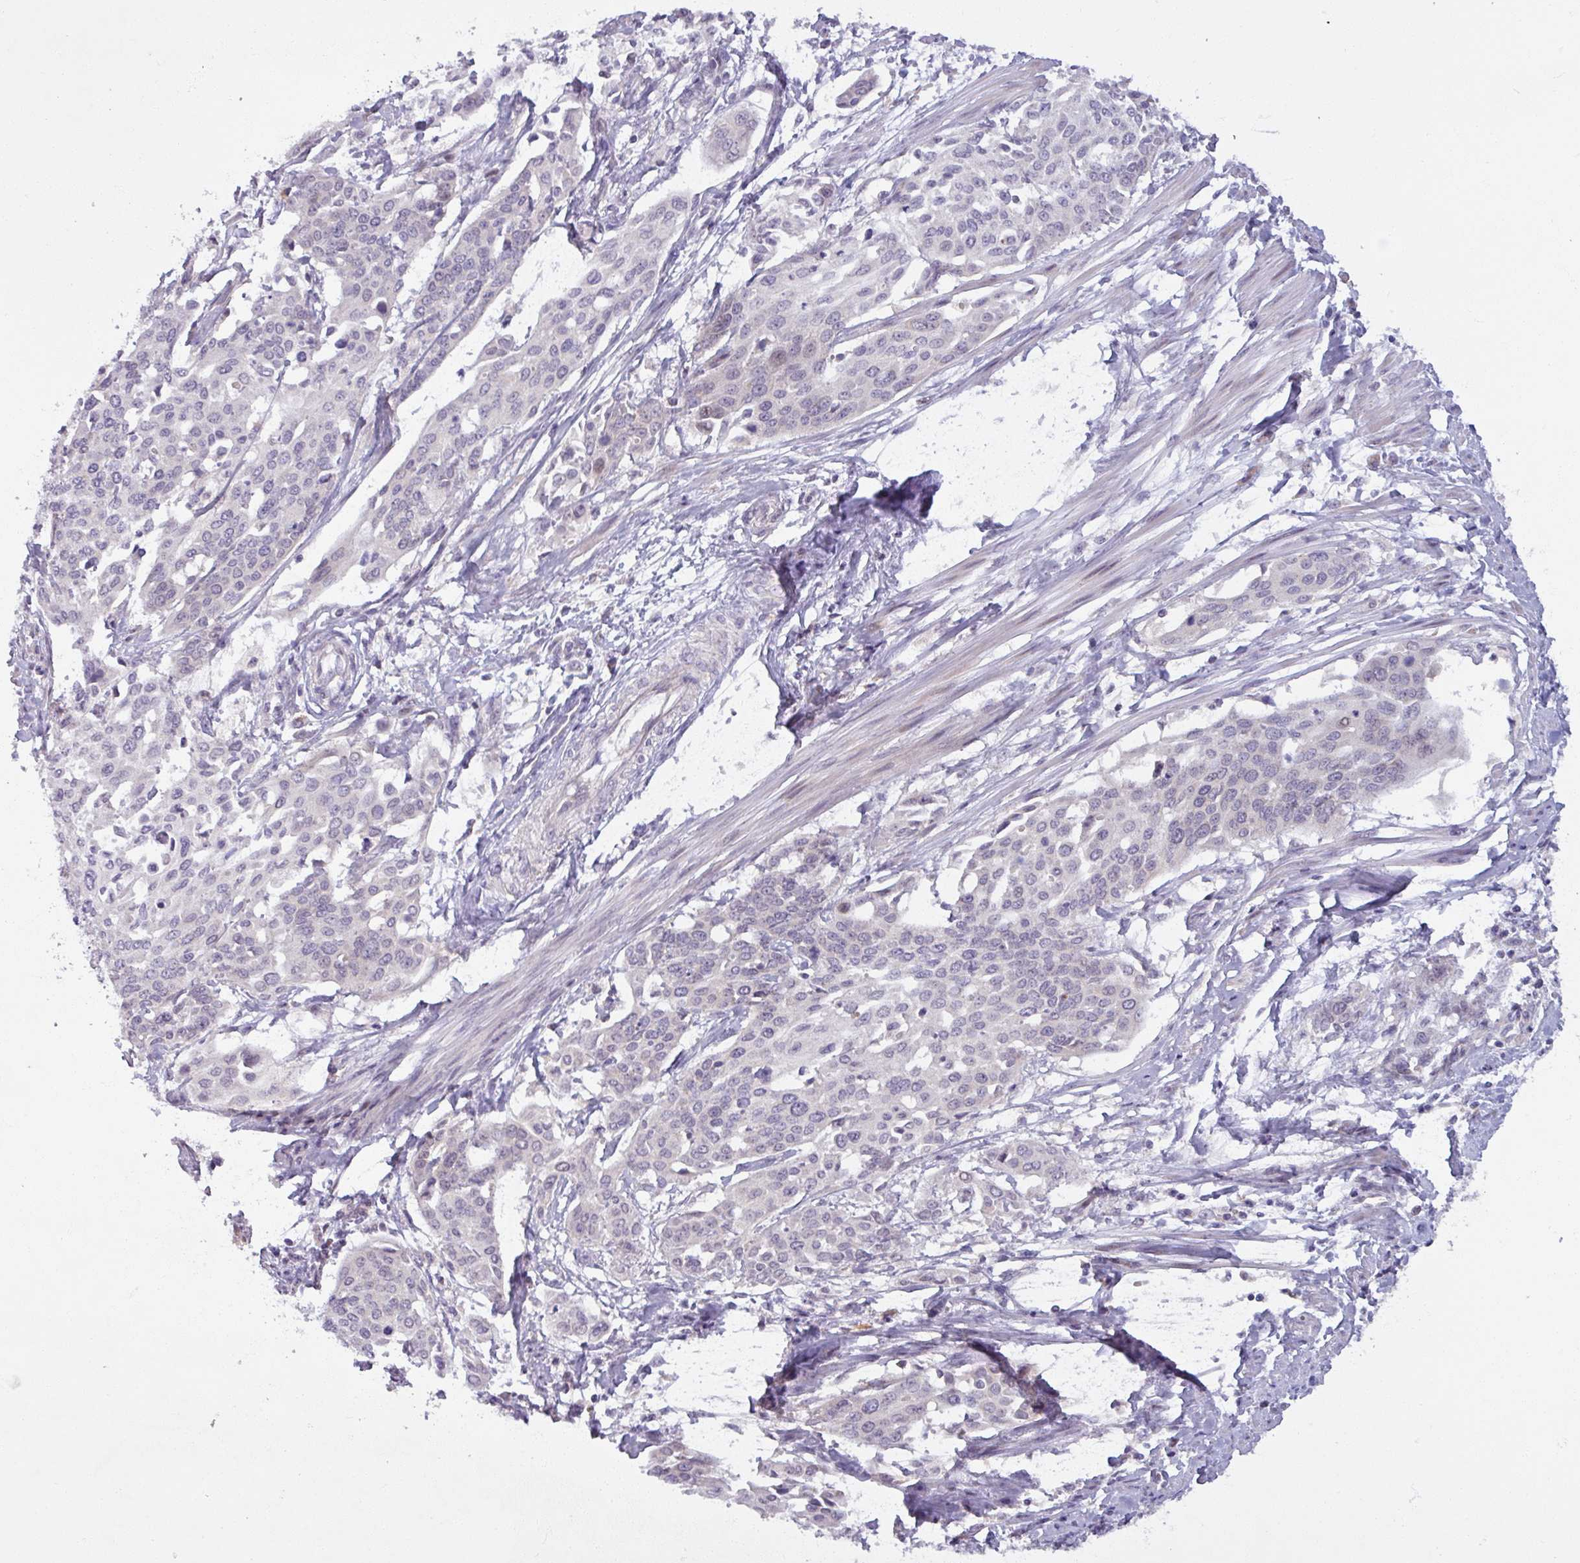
{"staining": {"intensity": "negative", "quantity": "none", "location": "none"}, "tissue": "cervical cancer", "cell_type": "Tumor cells", "image_type": "cancer", "snomed": [{"axis": "morphology", "description": "Squamous cell carcinoma, NOS"}, {"axis": "topography", "description": "Cervix"}], "caption": "This is a histopathology image of IHC staining of cervical cancer, which shows no positivity in tumor cells. (Stains: DAB (3,3'-diaminobenzidine) IHC with hematoxylin counter stain, Microscopy: brightfield microscopy at high magnification).", "gene": "OGFOD3", "patient": {"sex": "female", "age": 44}}